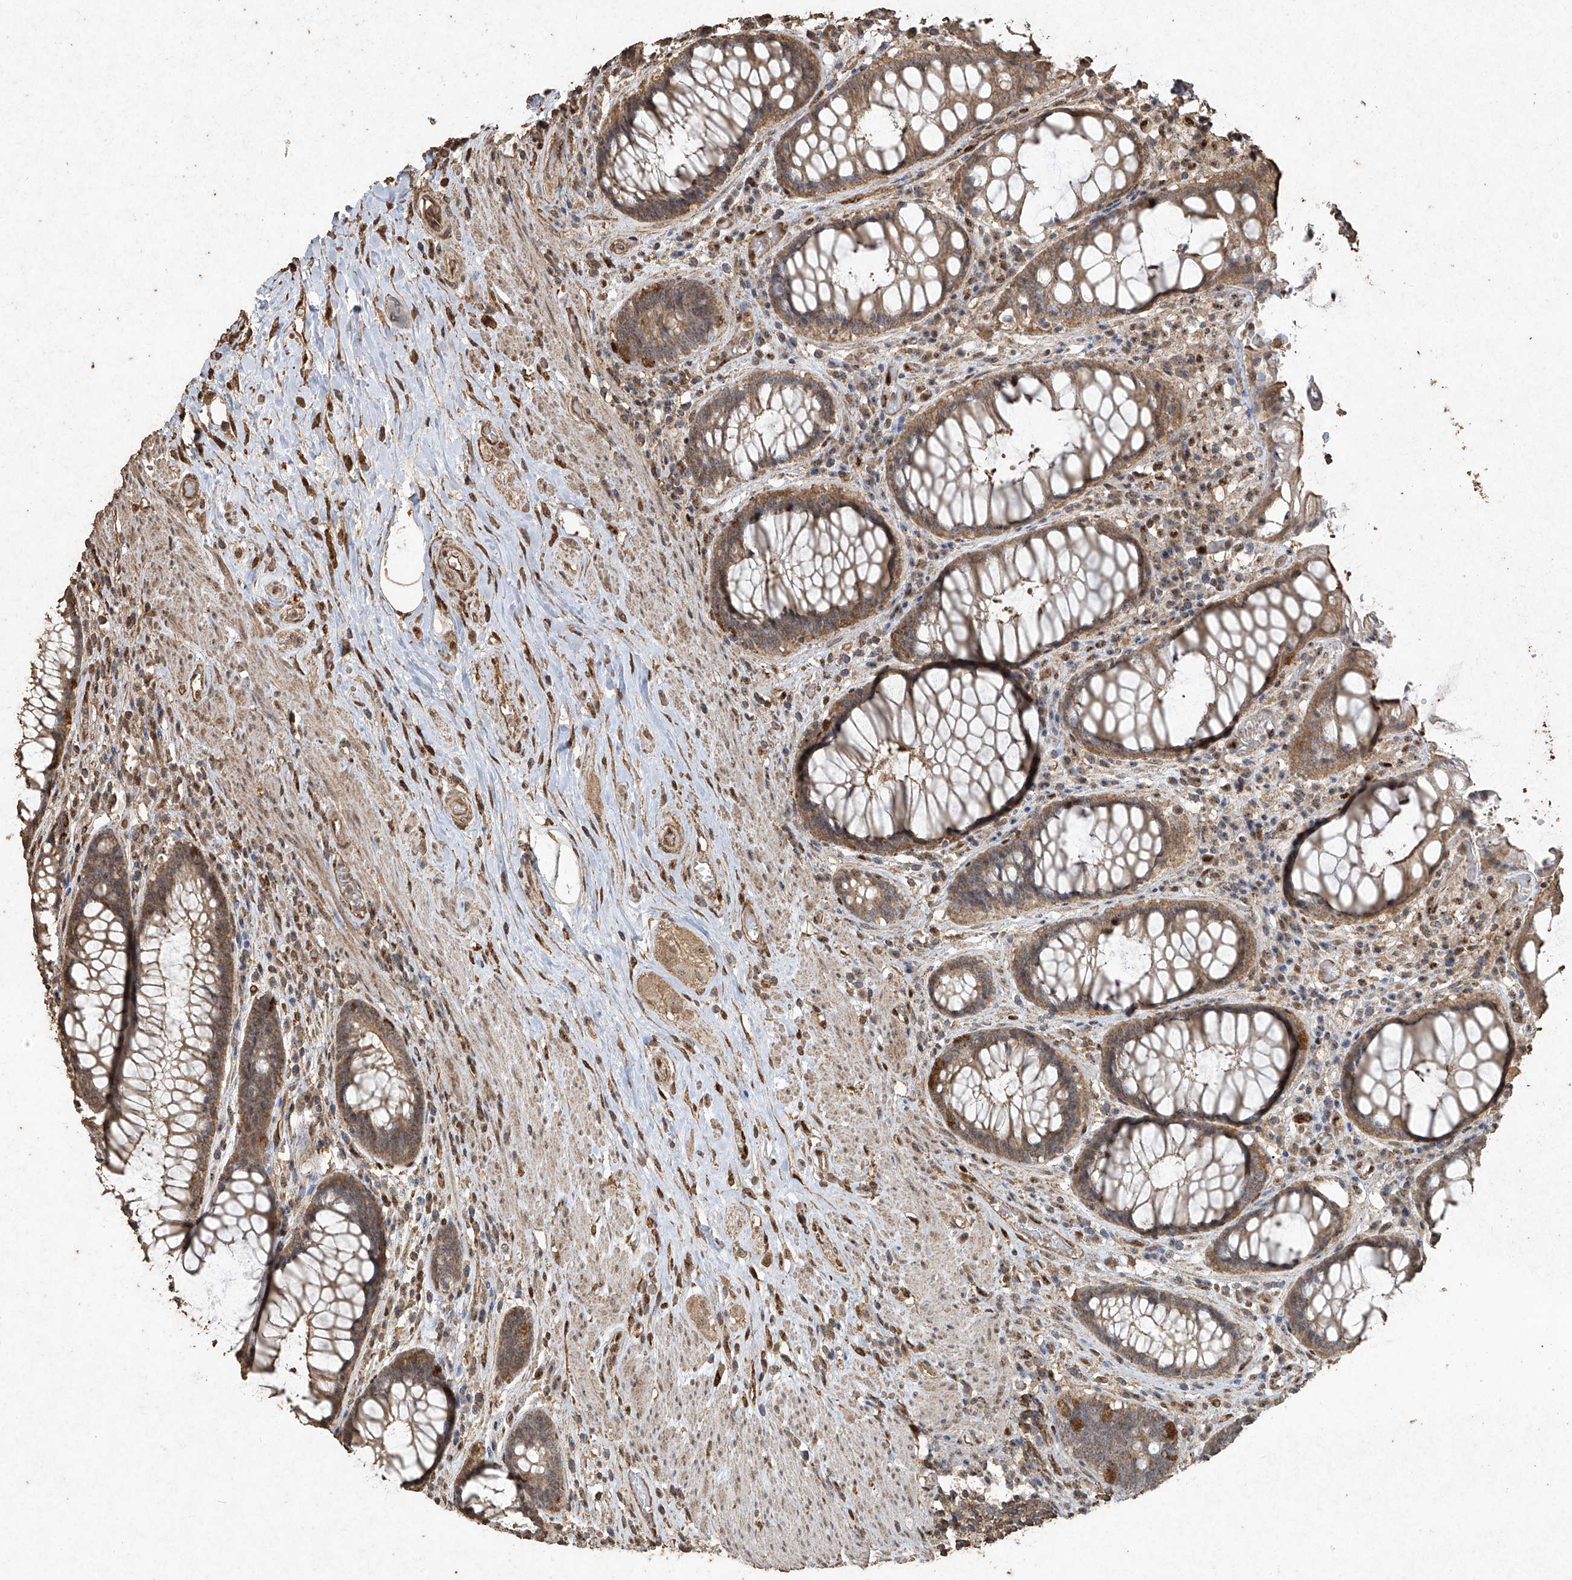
{"staining": {"intensity": "strong", "quantity": "<25%", "location": "cytoplasmic/membranous"}, "tissue": "rectum", "cell_type": "Glandular cells", "image_type": "normal", "snomed": [{"axis": "morphology", "description": "Normal tissue, NOS"}, {"axis": "topography", "description": "Rectum"}], "caption": "This is a histology image of IHC staining of benign rectum, which shows strong expression in the cytoplasmic/membranous of glandular cells.", "gene": "ERBB3", "patient": {"sex": "male", "age": 64}}